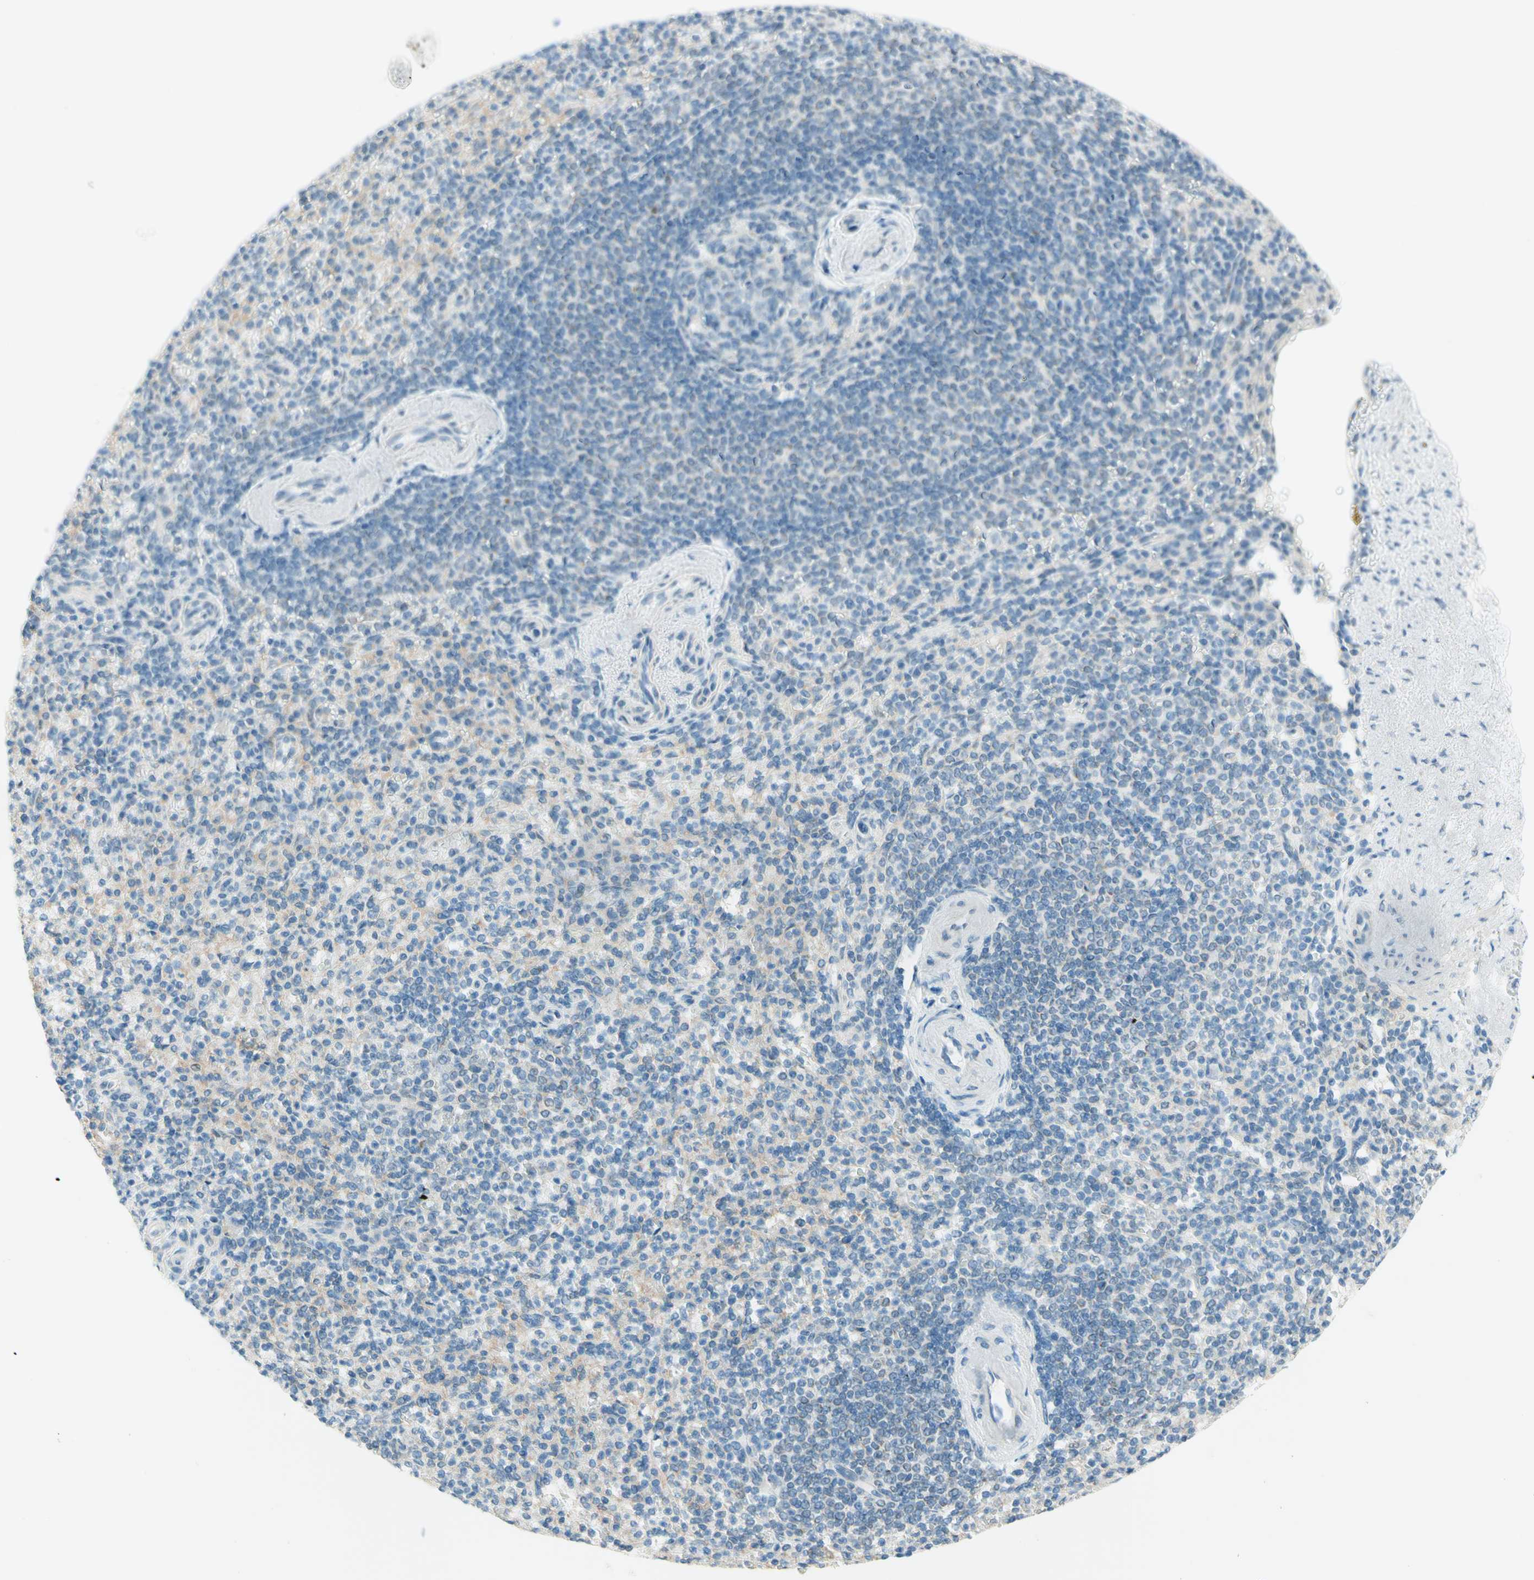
{"staining": {"intensity": "negative", "quantity": "none", "location": "none"}, "tissue": "spleen", "cell_type": "Cells in red pulp", "image_type": "normal", "snomed": [{"axis": "morphology", "description": "Normal tissue, NOS"}, {"axis": "topography", "description": "Spleen"}], "caption": "Human spleen stained for a protein using immunohistochemistry (IHC) shows no positivity in cells in red pulp.", "gene": "JPH1", "patient": {"sex": "female", "age": 74}}